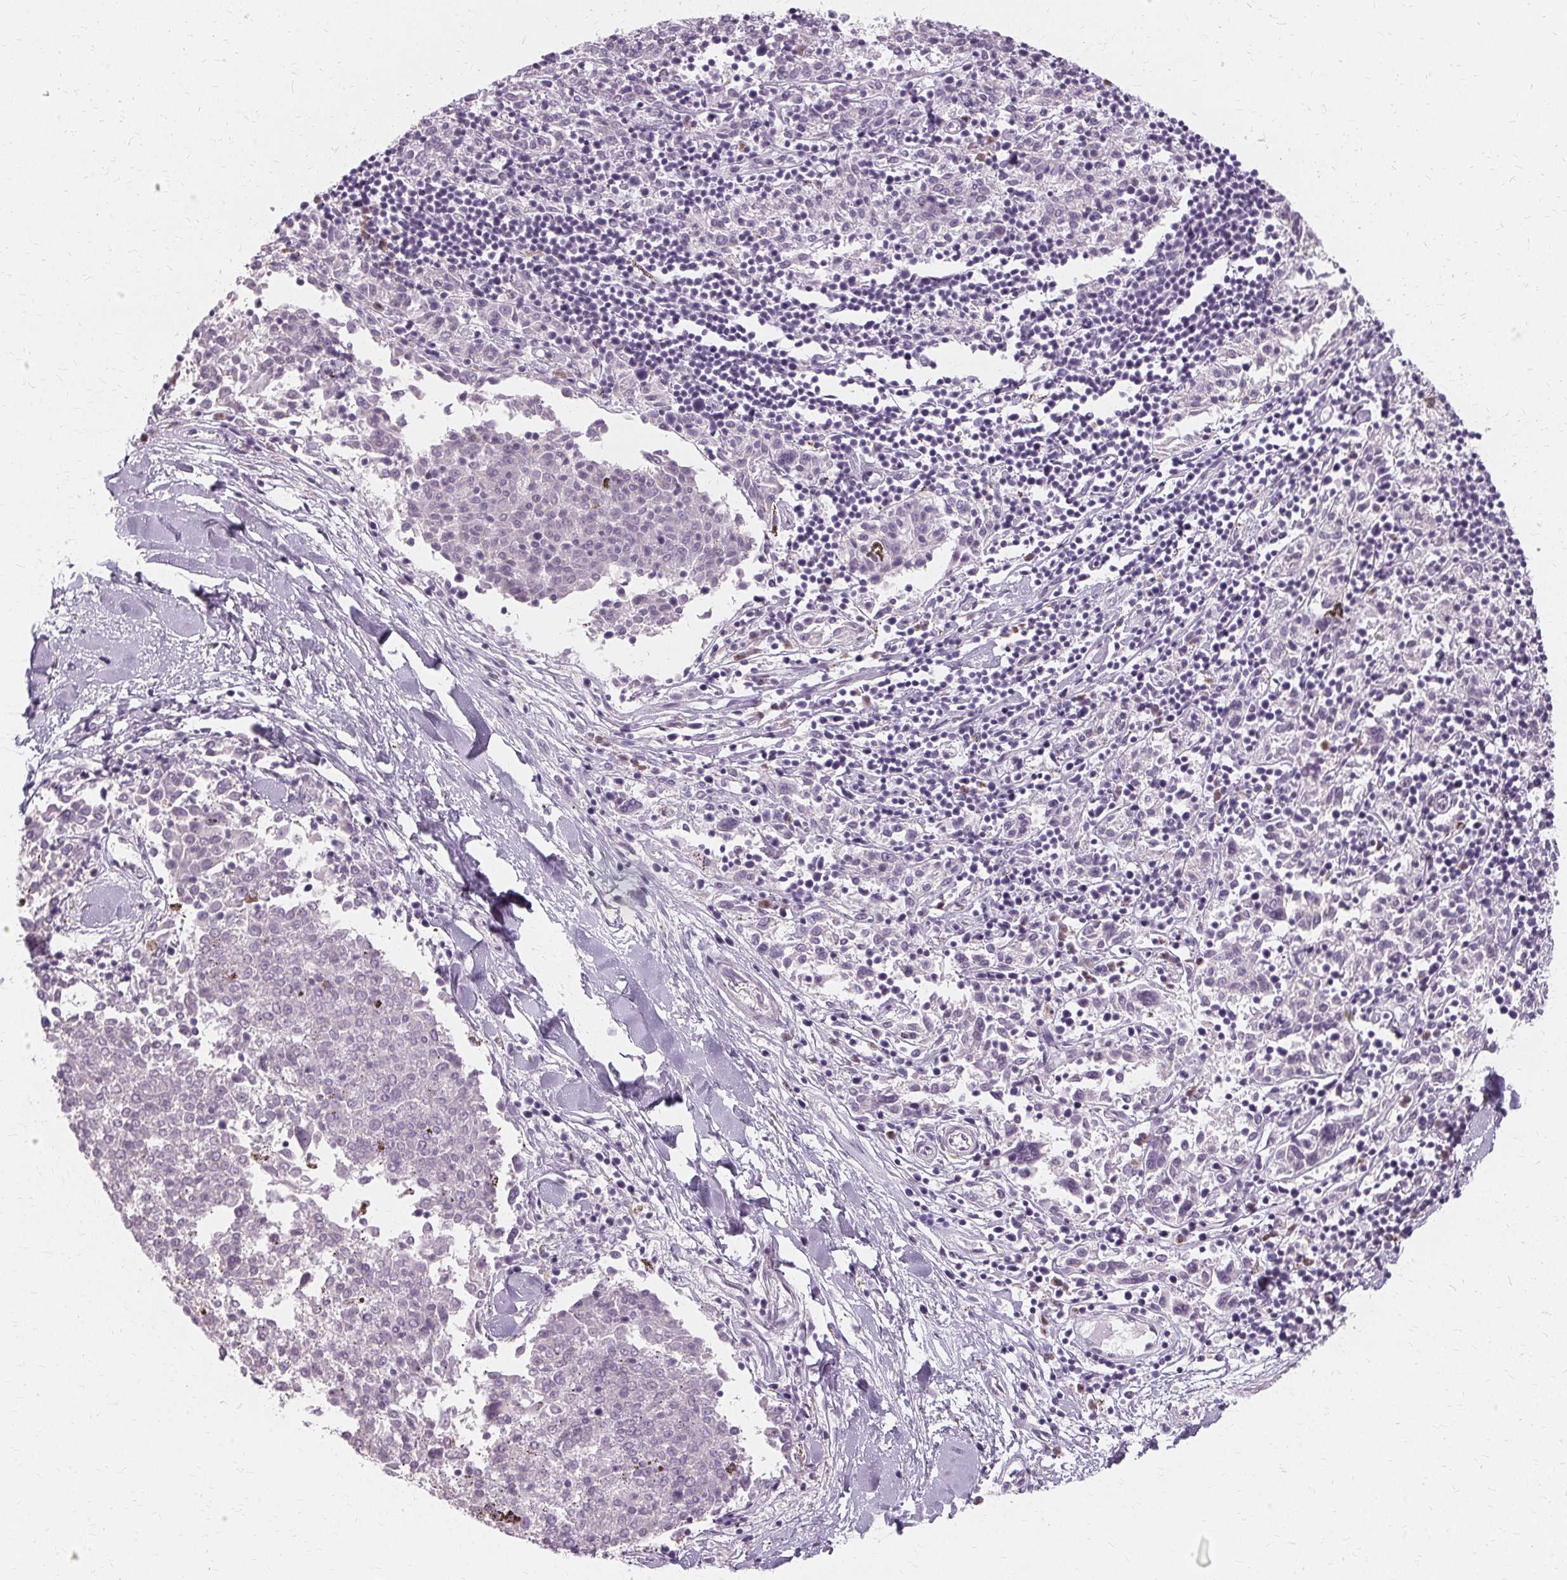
{"staining": {"intensity": "negative", "quantity": "none", "location": "none"}, "tissue": "melanoma", "cell_type": "Tumor cells", "image_type": "cancer", "snomed": [{"axis": "morphology", "description": "Malignant melanoma, NOS"}, {"axis": "topography", "description": "Skin"}], "caption": "Micrograph shows no protein positivity in tumor cells of malignant melanoma tissue.", "gene": "FCRL3", "patient": {"sex": "female", "age": 72}}